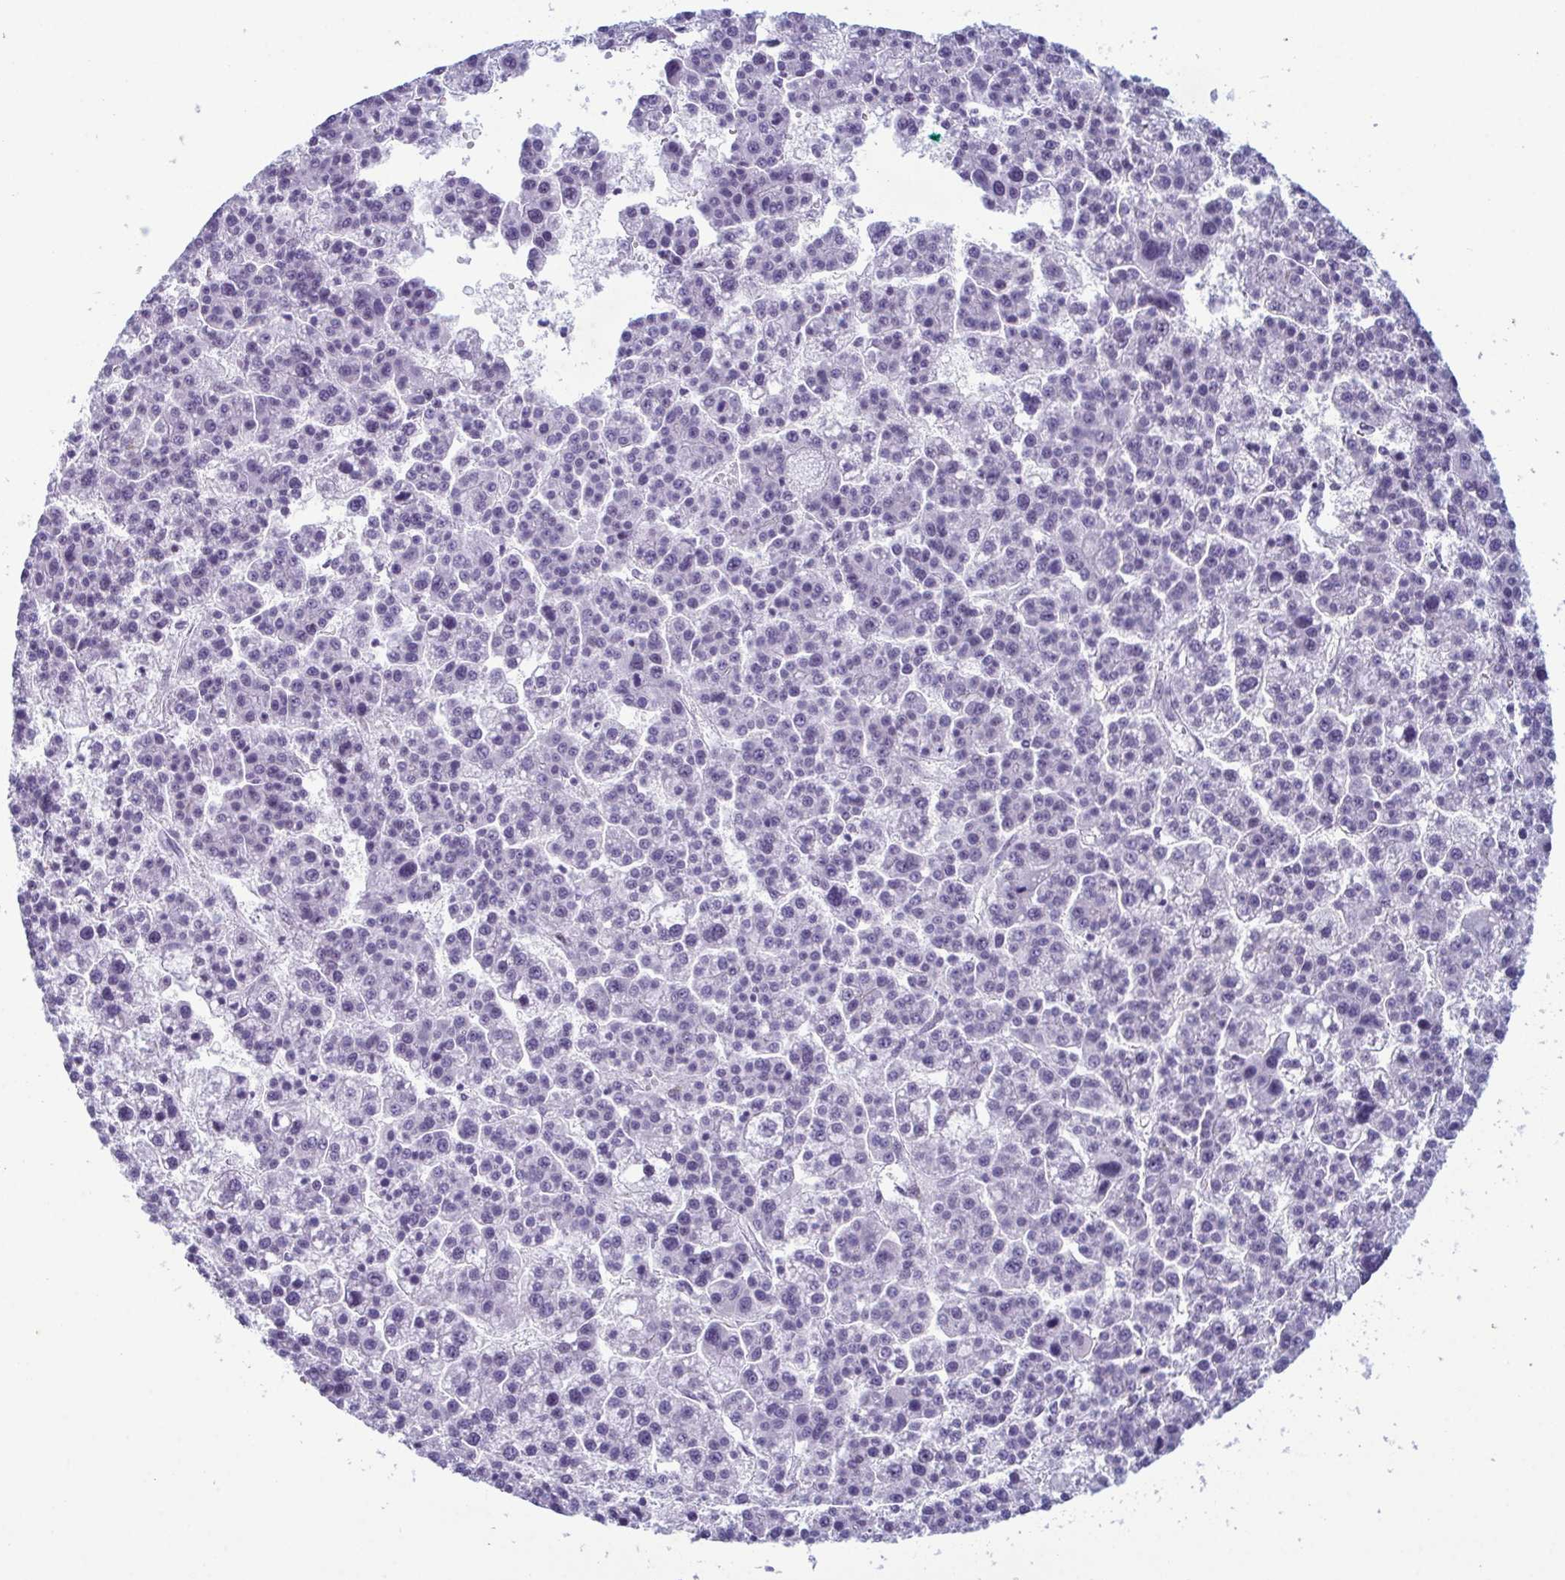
{"staining": {"intensity": "negative", "quantity": "none", "location": "none"}, "tissue": "liver cancer", "cell_type": "Tumor cells", "image_type": "cancer", "snomed": [{"axis": "morphology", "description": "Carcinoma, Hepatocellular, NOS"}, {"axis": "topography", "description": "Liver"}], "caption": "High magnification brightfield microscopy of liver cancer stained with DAB (3,3'-diaminobenzidine) (brown) and counterstained with hematoxylin (blue): tumor cells show no significant staining.", "gene": "RBM7", "patient": {"sex": "female", "age": 58}}